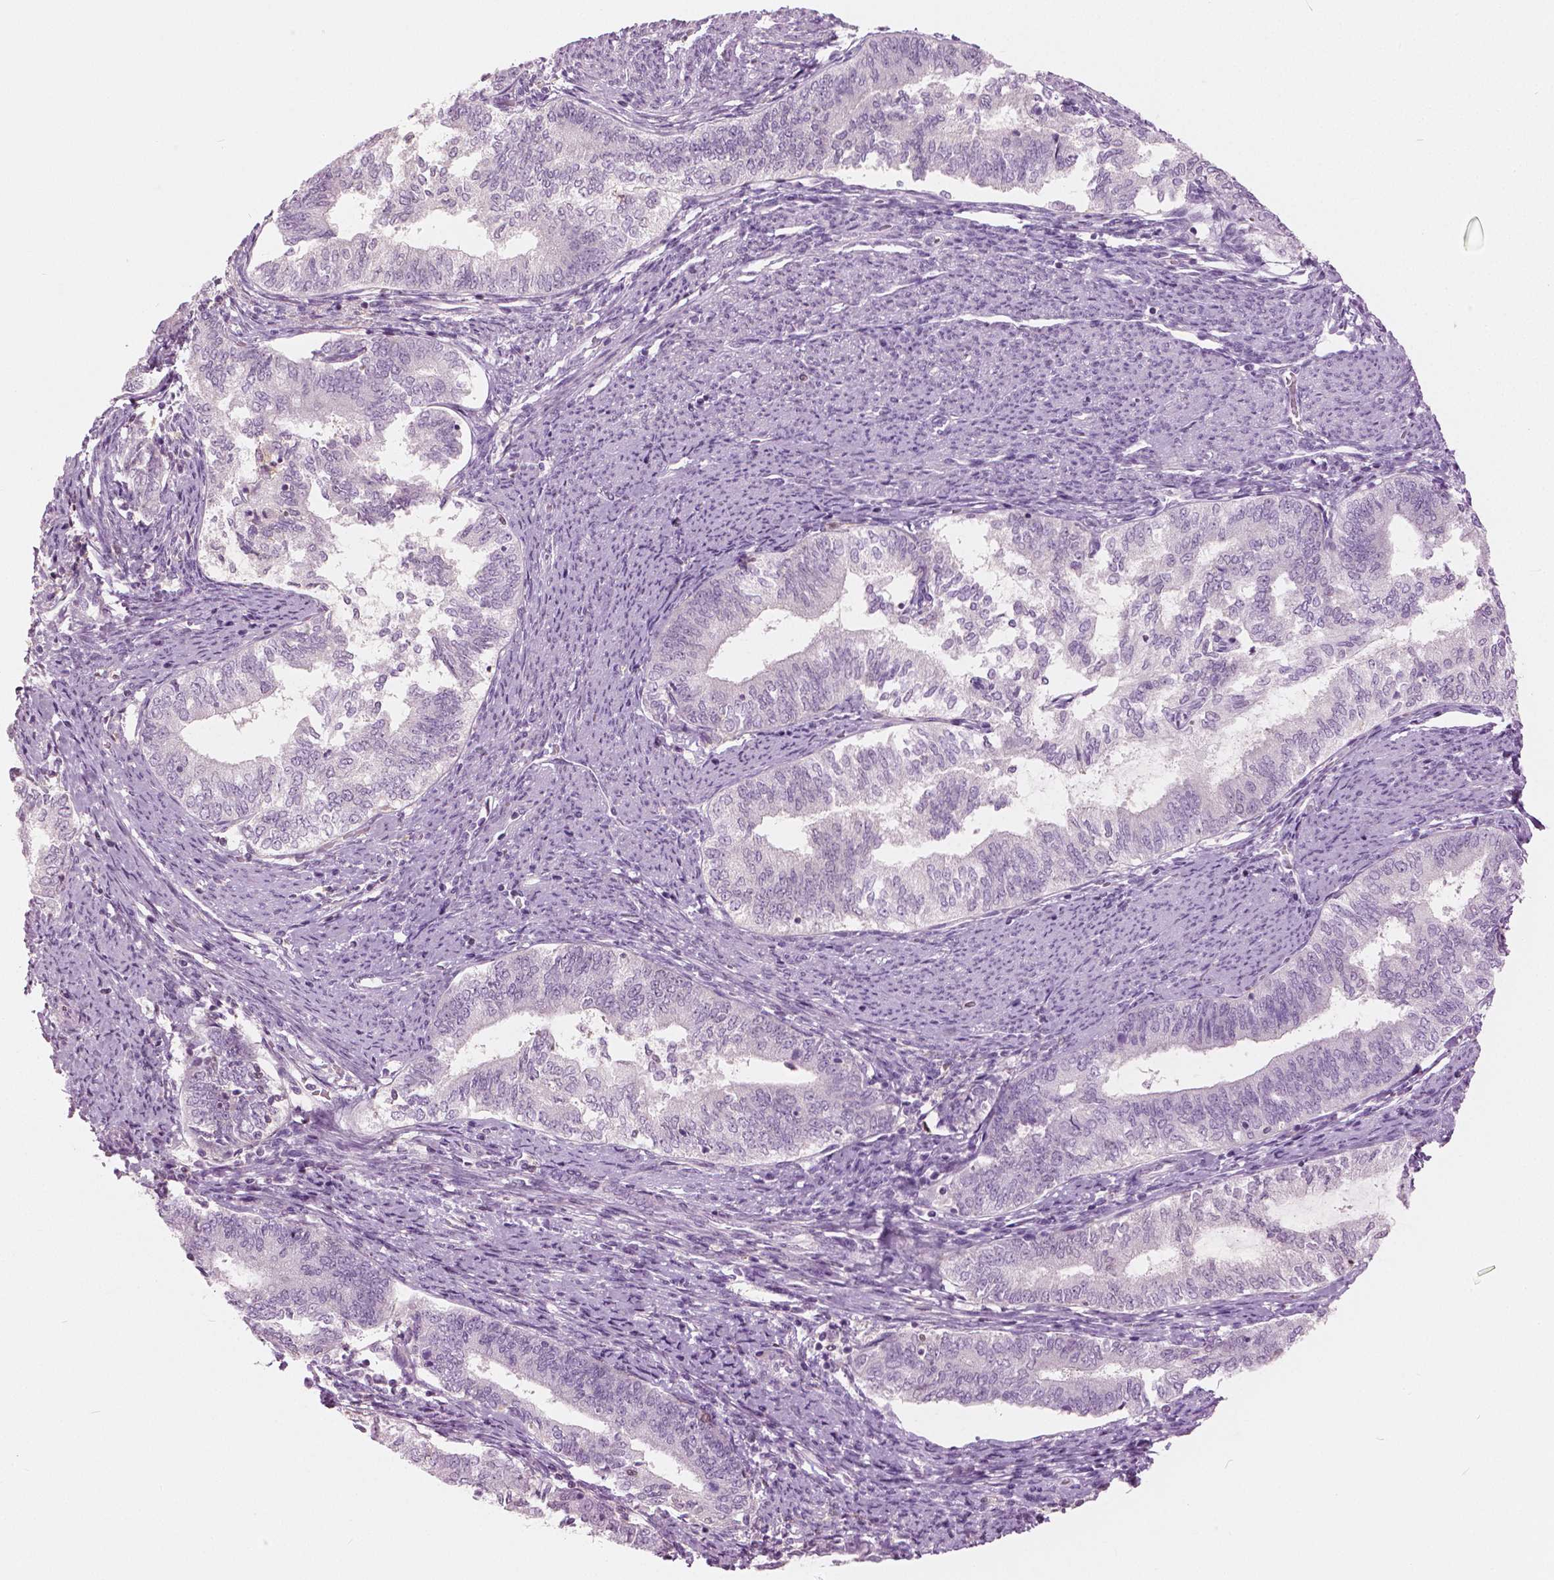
{"staining": {"intensity": "negative", "quantity": "none", "location": "none"}, "tissue": "endometrial cancer", "cell_type": "Tumor cells", "image_type": "cancer", "snomed": [{"axis": "morphology", "description": "Adenocarcinoma, NOS"}, {"axis": "topography", "description": "Endometrium"}], "caption": "This is an immunohistochemistry (IHC) histopathology image of endometrial adenocarcinoma. There is no staining in tumor cells.", "gene": "GALM", "patient": {"sex": "female", "age": 65}}